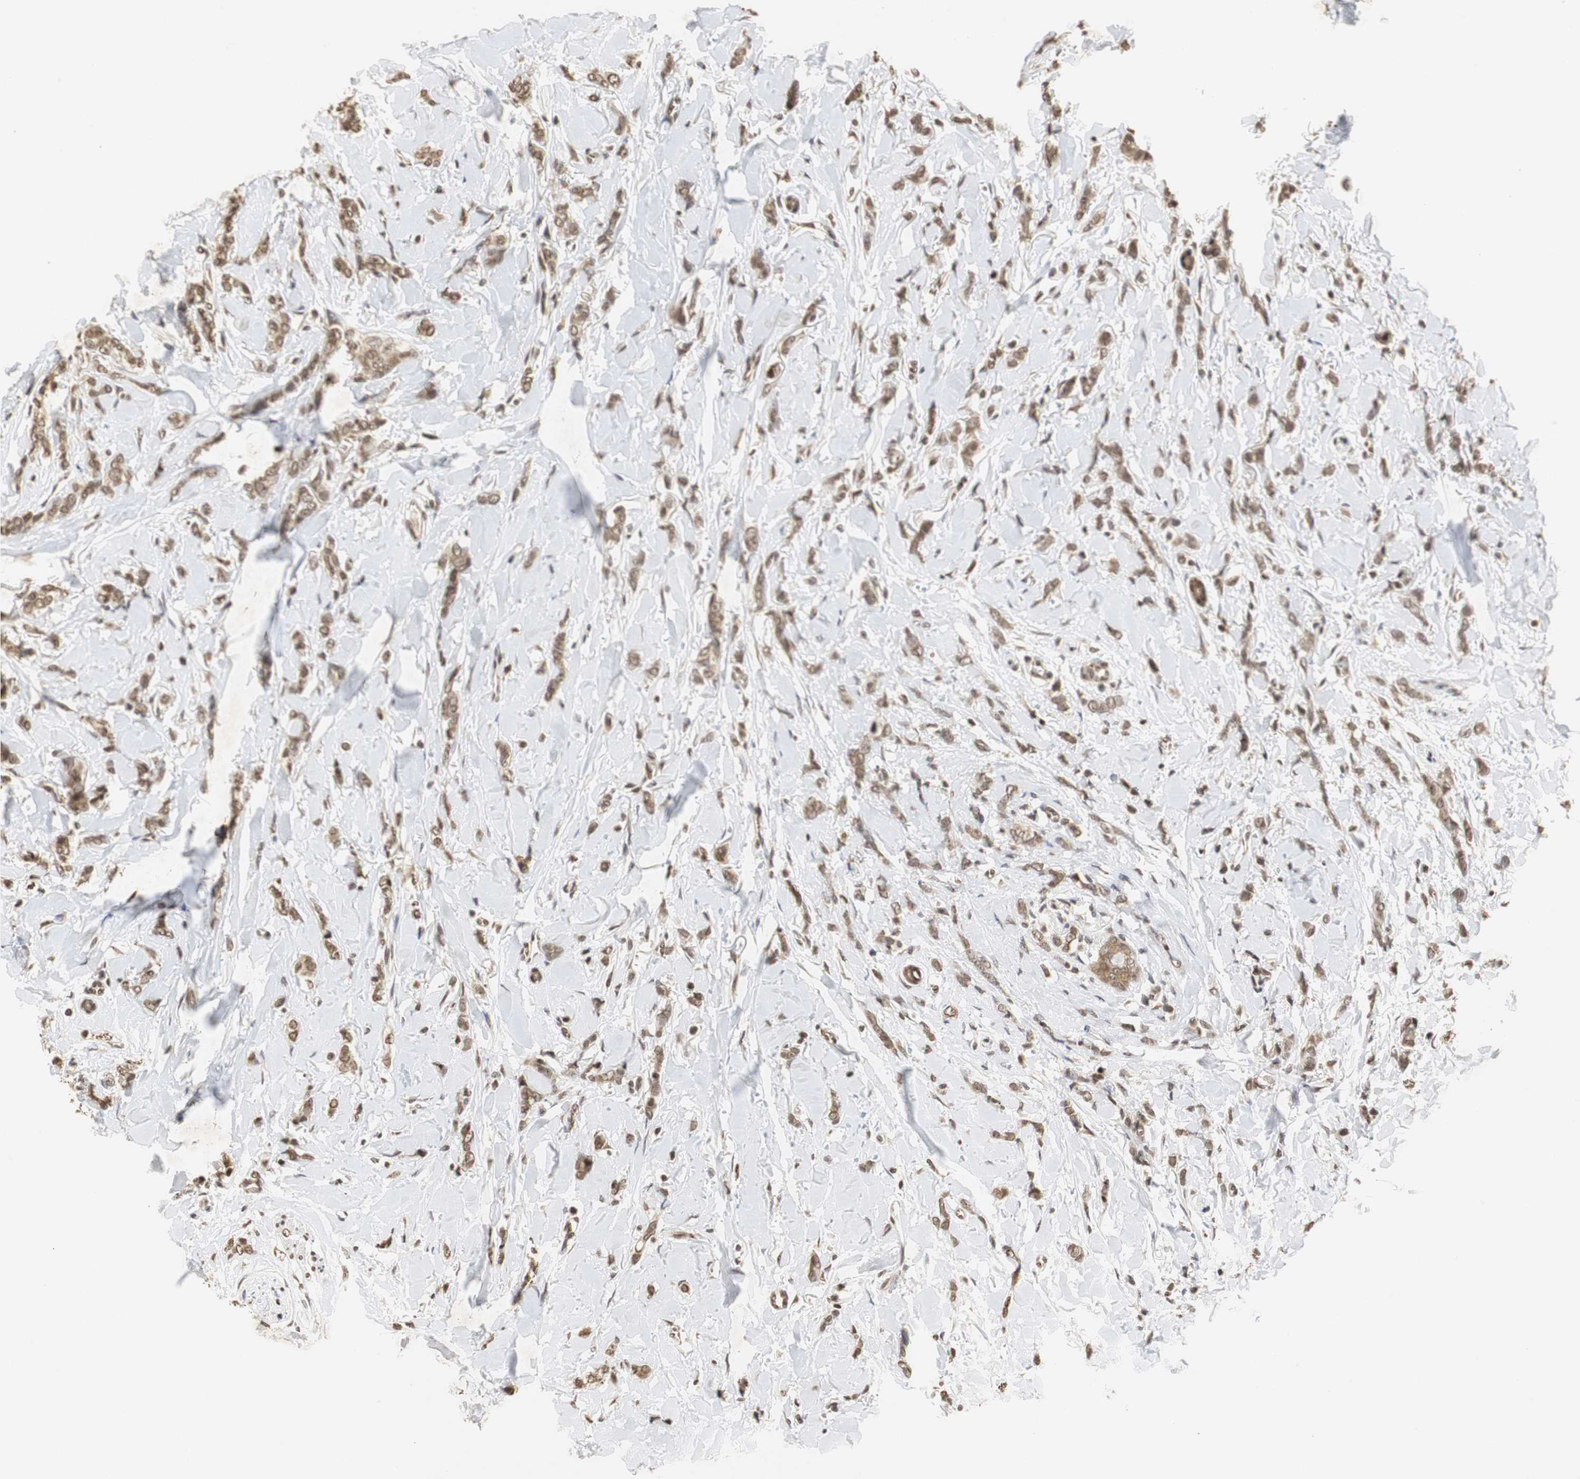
{"staining": {"intensity": "moderate", "quantity": ">75%", "location": "nuclear"}, "tissue": "breast cancer", "cell_type": "Tumor cells", "image_type": "cancer", "snomed": [{"axis": "morphology", "description": "Lobular carcinoma"}, {"axis": "topography", "description": "Skin"}, {"axis": "topography", "description": "Breast"}], "caption": "Protein expression analysis of breast lobular carcinoma exhibits moderate nuclear expression in about >75% of tumor cells.", "gene": "ZFC3H1", "patient": {"sex": "female", "age": 46}}